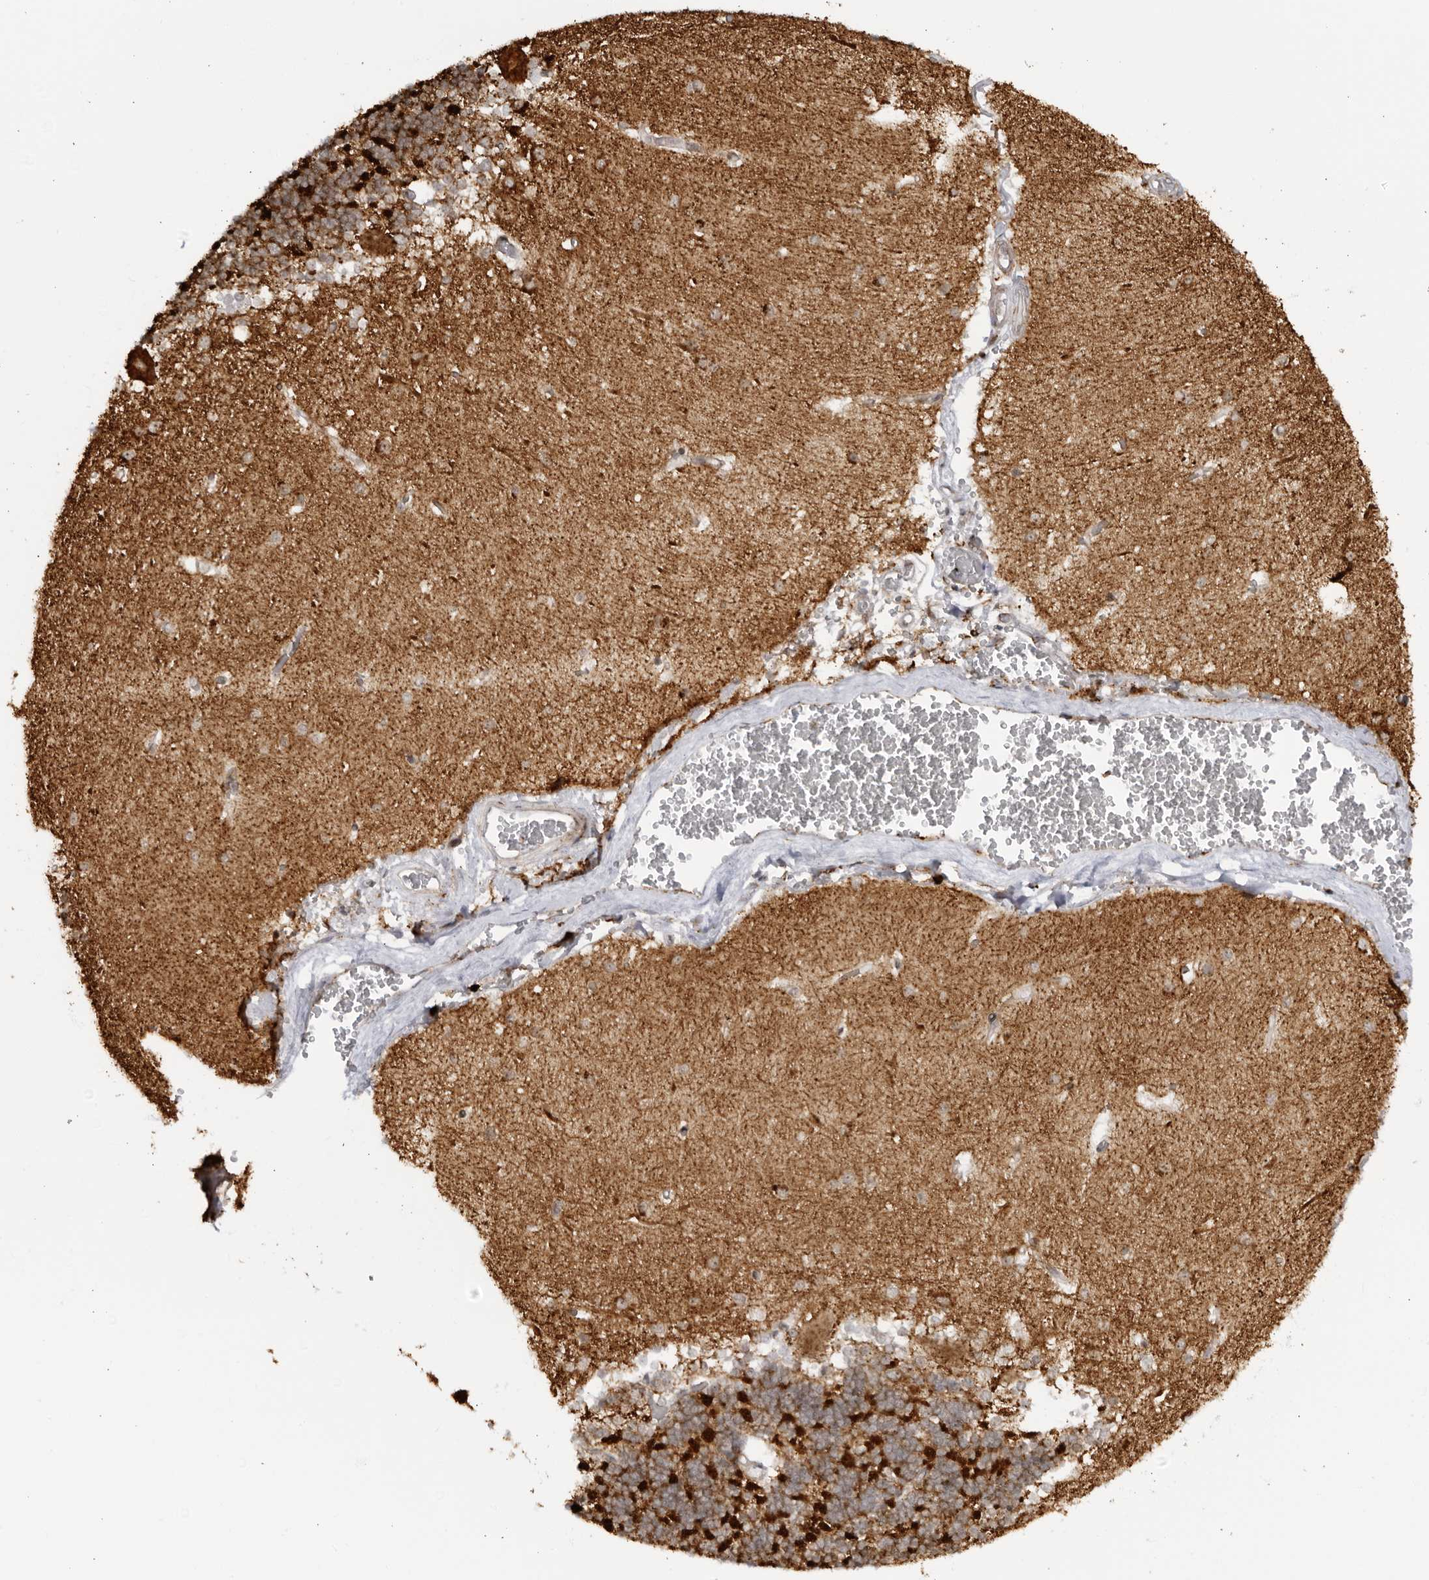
{"staining": {"intensity": "strong", "quantity": "25%-75%", "location": "cytoplasmic/membranous"}, "tissue": "cerebellum", "cell_type": "Cells in granular layer", "image_type": "normal", "snomed": [{"axis": "morphology", "description": "Normal tissue, NOS"}, {"axis": "topography", "description": "Cerebellum"}], "caption": "Immunohistochemistry (IHC) image of unremarkable cerebellum: human cerebellum stained using IHC displays high levels of strong protein expression localized specifically in the cytoplasmic/membranous of cells in granular layer, appearing as a cytoplasmic/membranous brown color.", "gene": "RBM34", "patient": {"sex": "male", "age": 37}}